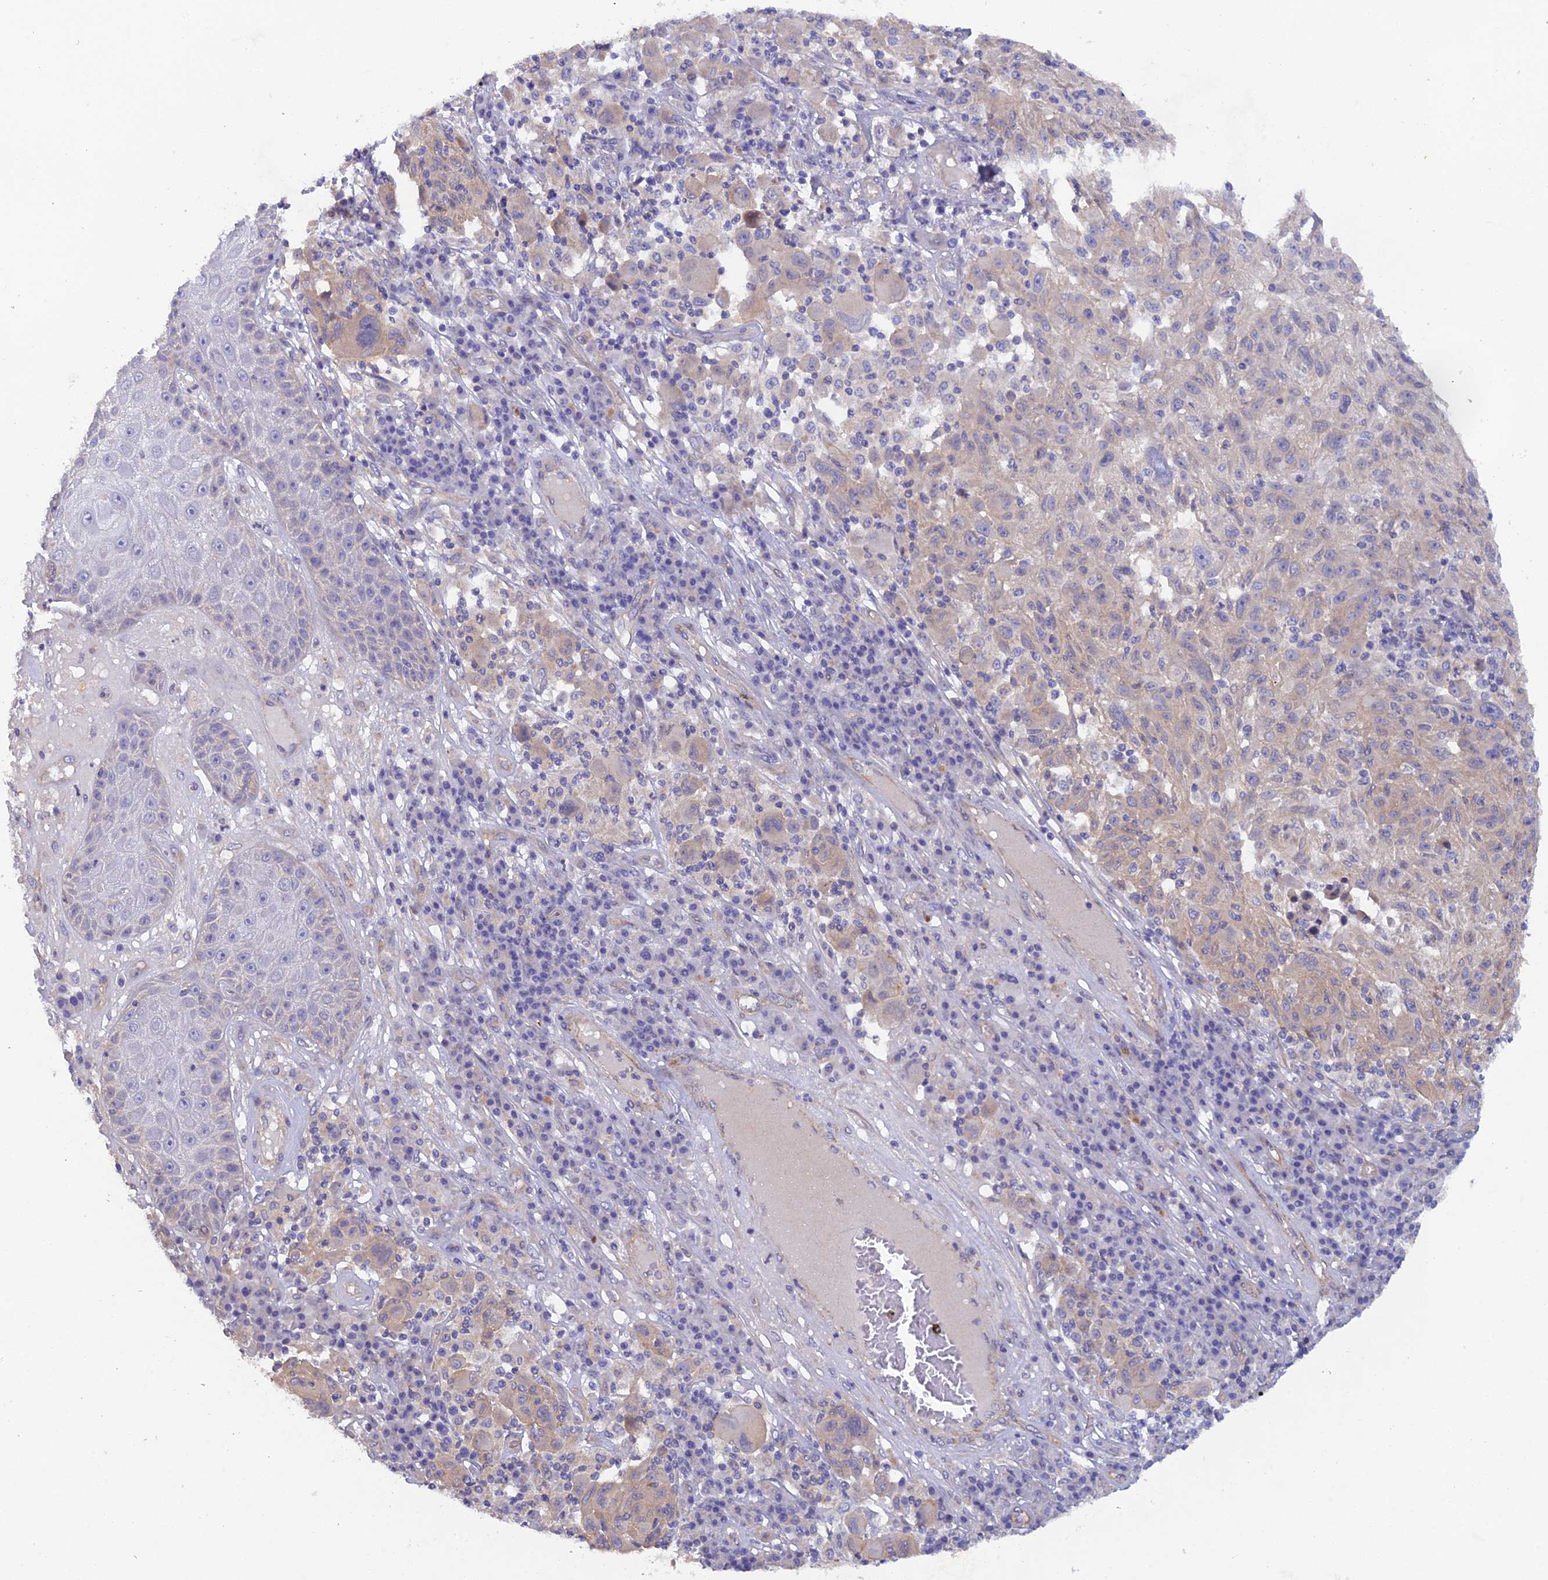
{"staining": {"intensity": "weak", "quantity": "25%-75%", "location": "cytoplasmic/membranous"}, "tissue": "melanoma", "cell_type": "Tumor cells", "image_type": "cancer", "snomed": [{"axis": "morphology", "description": "Malignant melanoma, NOS"}, {"axis": "topography", "description": "Skin"}], "caption": "Malignant melanoma was stained to show a protein in brown. There is low levels of weak cytoplasmic/membranous staining in approximately 25%-75% of tumor cells.", "gene": "FZR1", "patient": {"sex": "male", "age": 53}}